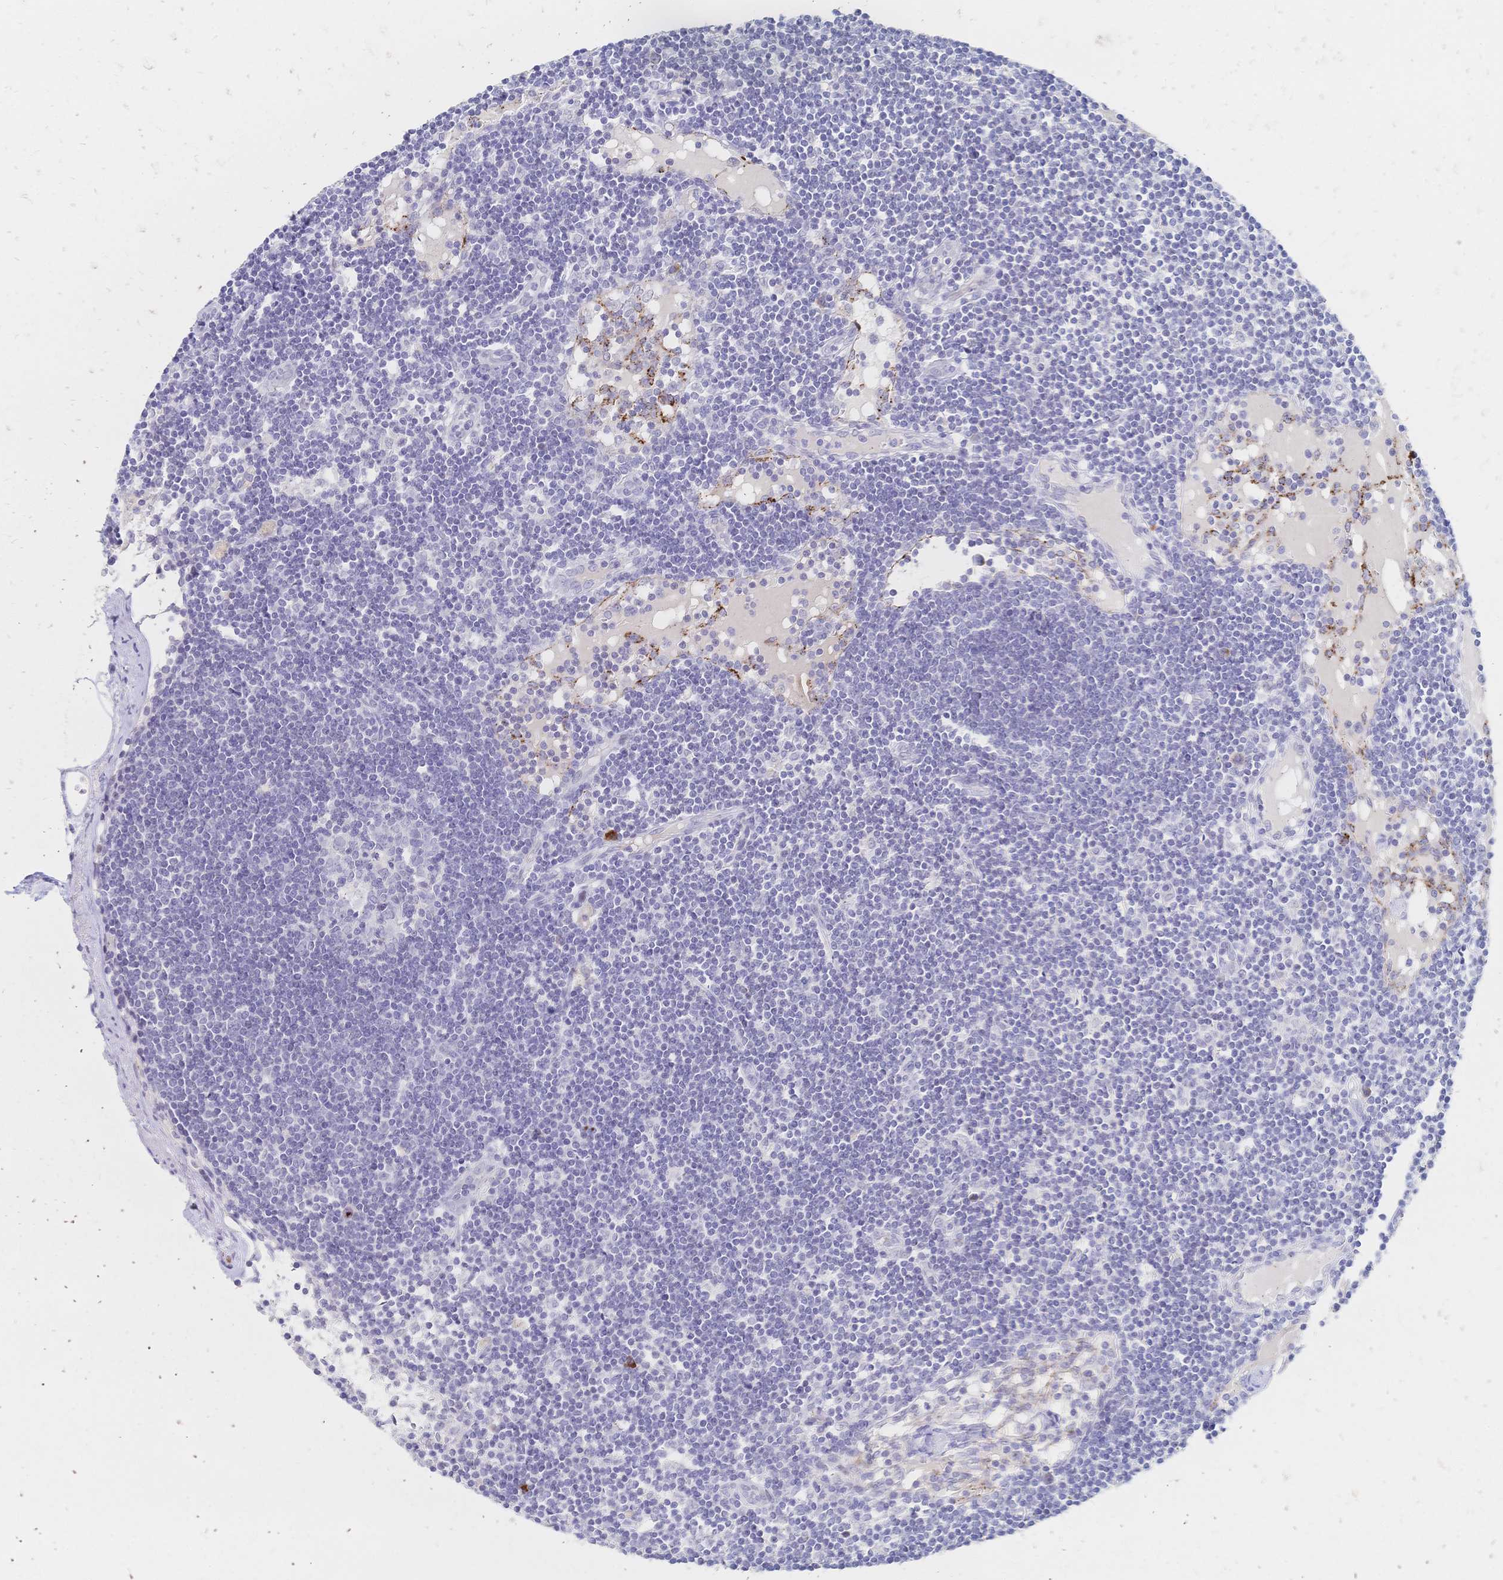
{"staining": {"intensity": "negative", "quantity": "none", "location": "none"}, "tissue": "lymph node", "cell_type": "Germinal center cells", "image_type": "normal", "snomed": [{"axis": "morphology", "description": "Normal tissue, NOS"}, {"axis": "topography", "description": "Lymph node"}], "caption": "Lymph node stained for a protein using immunohistochemistry (IHC) reveals no staining germinal center cells.", "gene": "PSORS1C2", "patient": {"sex": "female", "age": 65}}